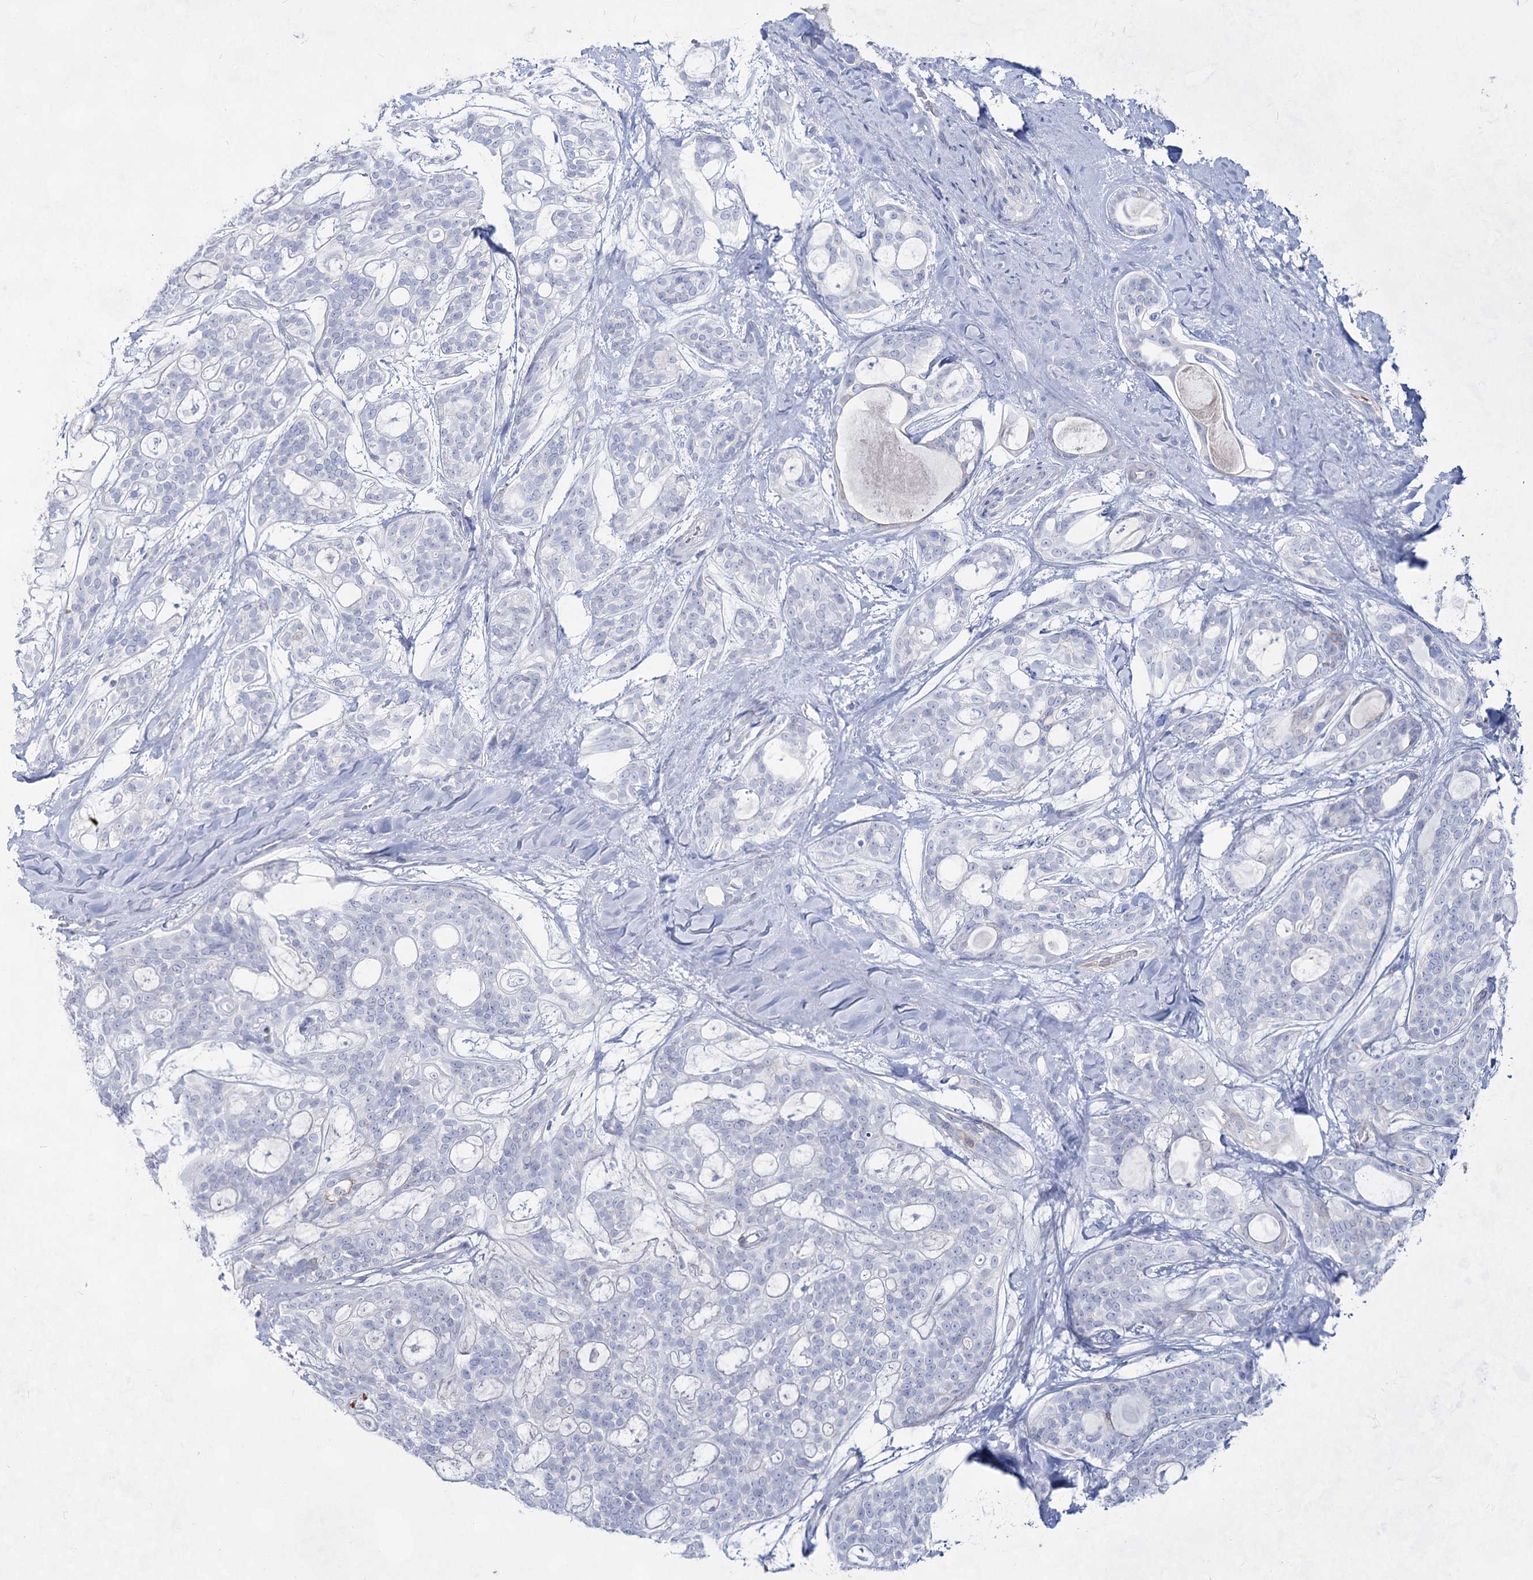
{"staining": {"intensity": "negative", "quantity": "none", "location": "none"}, "tissue": "head and neck cancer", "cell_type": "Tumor cells", "image_type": "cancer", "snomed": [{"axis": "morphology", "description": "Adenocarcinoma, NOS"}, {"axis": "topography", "description": "Head-Neck"}], "caption": "High power microscopy photomicrograph of an immunohistochemistry (IHC) histopathology image of head and neck cancer (adenocarcinoma), revealing no significant staining in tumor cells. (DAB IHC with hematoxylin counter stain).", "gene": "ACRV1", "patient": {"sex": "male", "age": 66}}